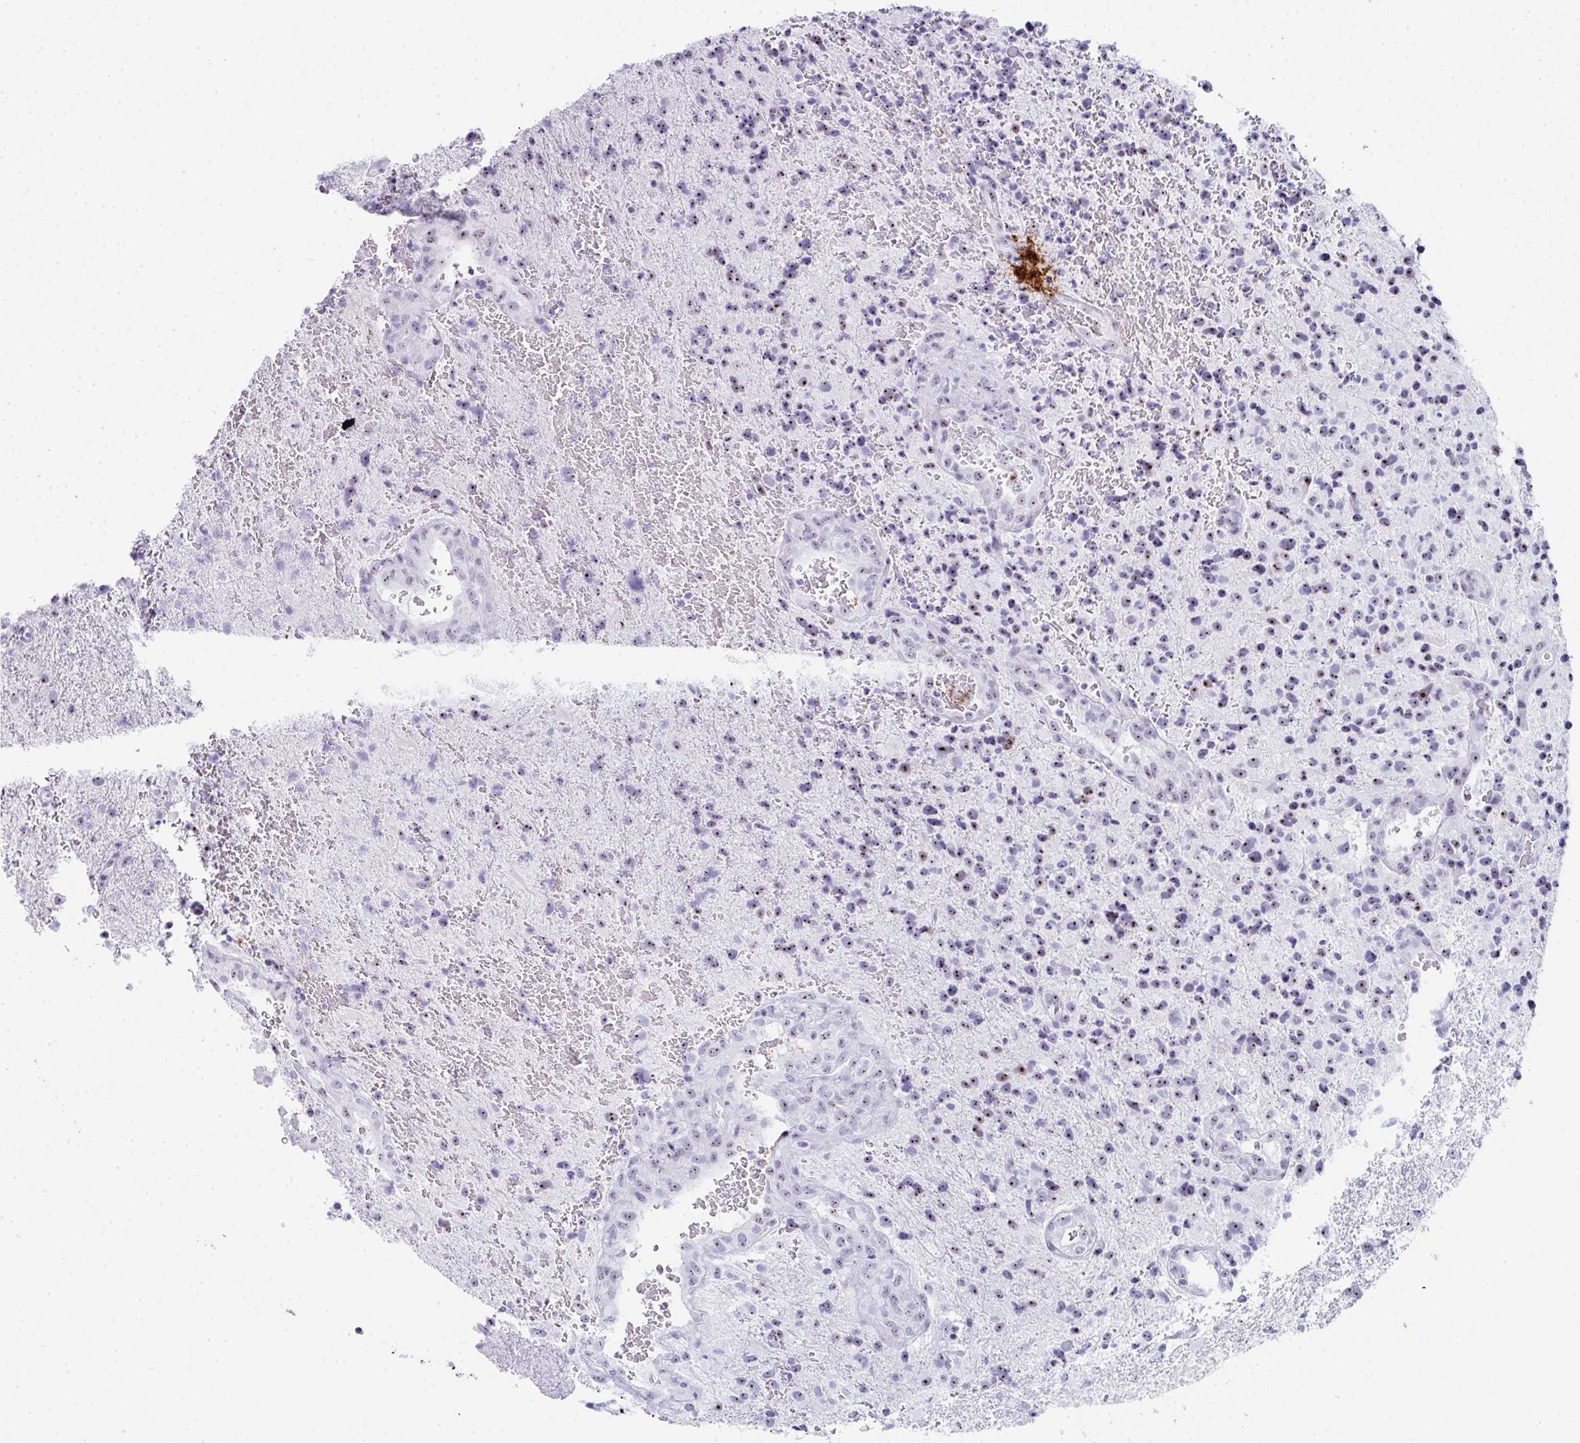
{"staining": {"intensity": "moderate", "quantity": ">75%", "location": "nuclear"}, "tissue": "glioma", "cell_type": "Tumor cells", "image_type": "cancer", "snomed": [{"axis": "morphology", "description": "Glioma, malignant, High grade"}, {"axis": "topography", "description": "Brain"}], "caption": "There is medium levels of moderate nuclear expression in tumor cells of glioma, as demonstrated by immunohistochemical staining (brown color).", "gene": "NOP10", "patient": {"sex": "male", "age": 53}}